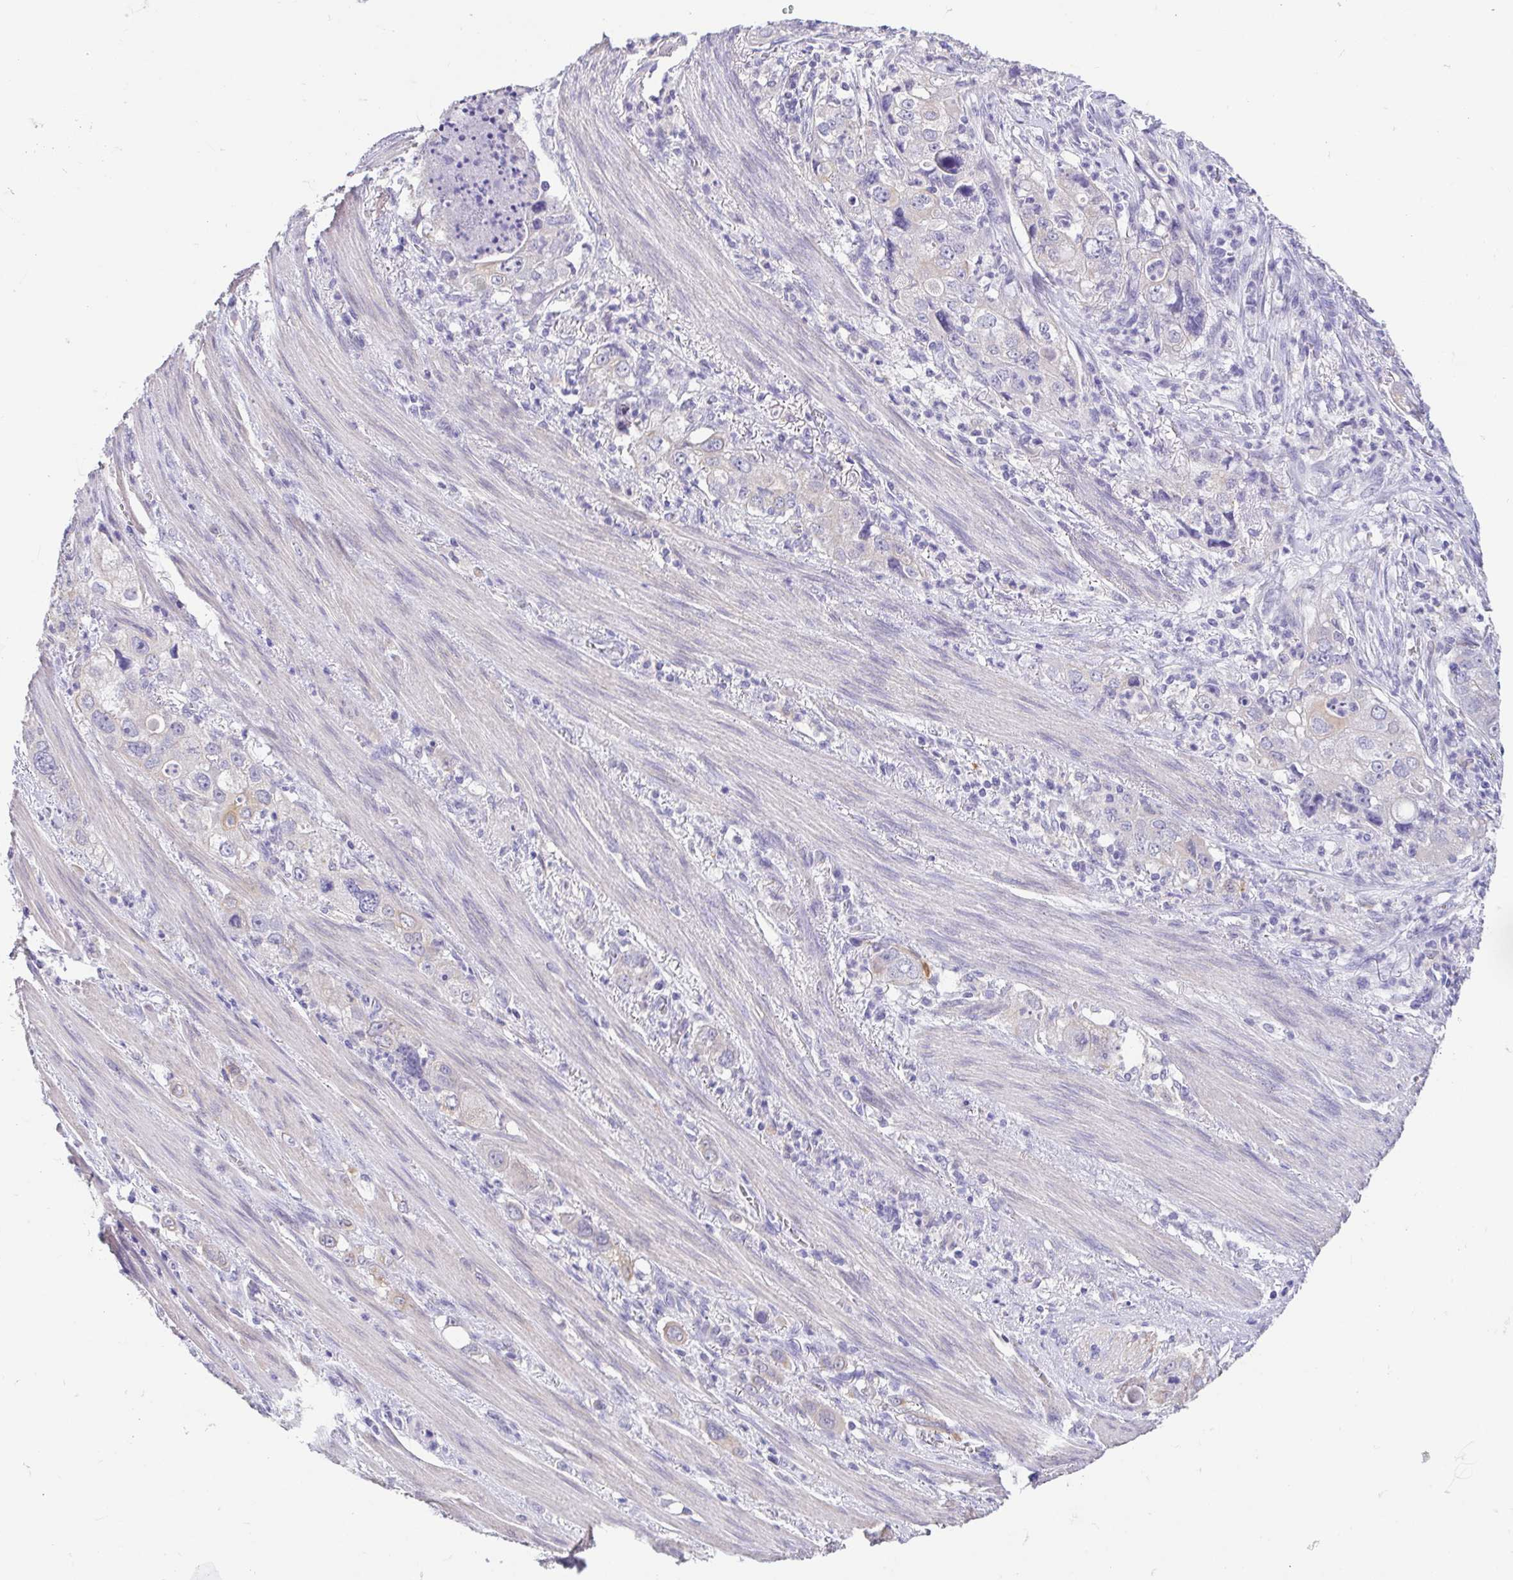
{"staining": {"intensity": "negative", "quantity": "none", "location": "none"}, "tissue": "stomach cancer", "cell_type": "Tumor cells", "image_type": "cancer", "snomed": [{"axis": "morphology", "description": "Adenocarcinoma, NOS"}, {"axis": "topography", "description": "Stomach, upper"}], "caption": "Protein analysis of stomach cancer (adenocarcinoma) reveals no significant positivity in tumor cells.", "gene": "FABP3", "patient": {"sex": "male", "age": 75}}